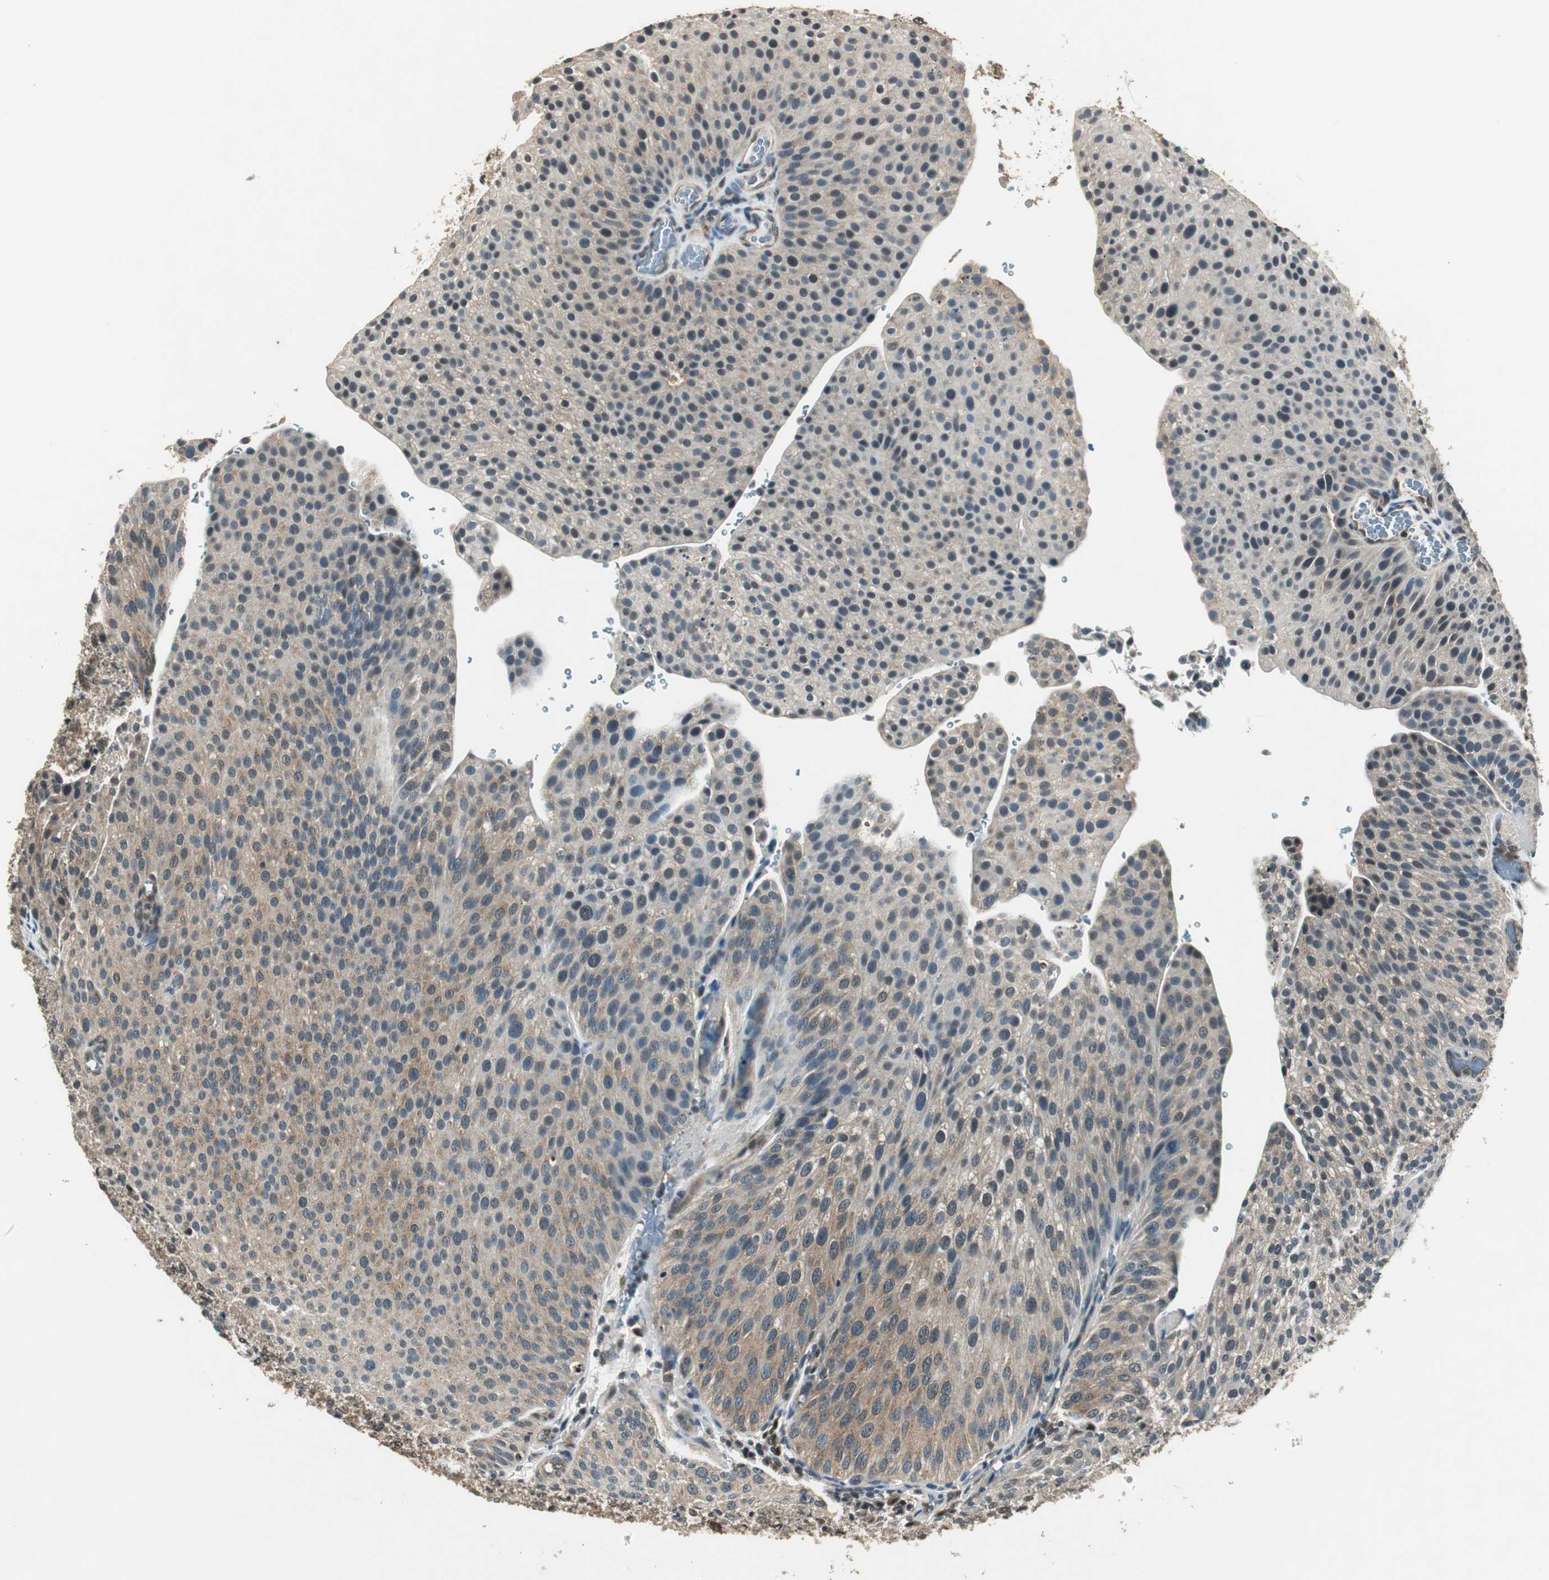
{"staining": {"intensity": "weak", "quantity": "25%-75%", "location": "cytoplasmic/membranous,nuclear"}, "tissue": "urothelial cancer", "cell_type": "Tumor cells", "image_type": "cancer", "snomed": [{"axis": "morphology", "description": "Urothelial carcinoma, Low grade"}, {"axis": "topography", "description": "Smooth muscle"}, {"axis": "topography", "description": "Urinary bladder"}], "caption": "An immunohistochemistry micrograph of neoplastic tissue is shown. Protein staining in brown highlights weak cytoplasmic/membranous and nuclear positivity in urothelial cancer within tumor cells.", "gene": "PSMB4", "patient": {"sex": "male", "age": 60}}